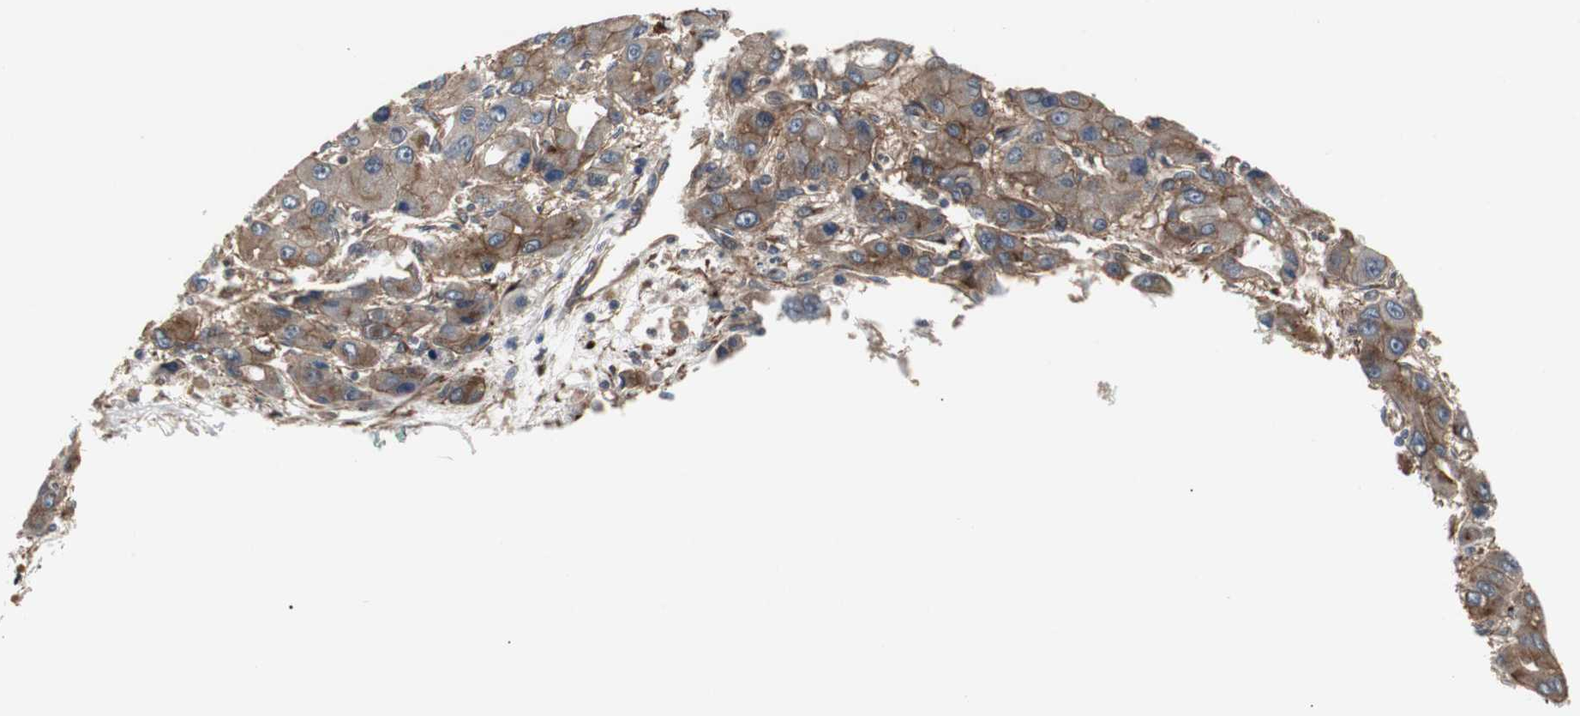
{"staining": {"intensity": "moderate", "quantity": ">75%", "location": "cytoplasmic/membranous"}, "tissue": "liver cancer", "cell_type": "Tumor cells", "image_type": "cancer", "snomed": [{"axis": "morphology", "description": "Carcinoma, Hepatocellular, NOS"}, {"axis": "topography", "description": "Liver"}], "caption": "Moderate cytoplasmic/membranous protein expression is appreciated in about >75% of tumor cells in liver cancer. Nuclei are stained in blue.", "gene": "ATP2B2", "patient": {"sex": "male", "age": 55}}